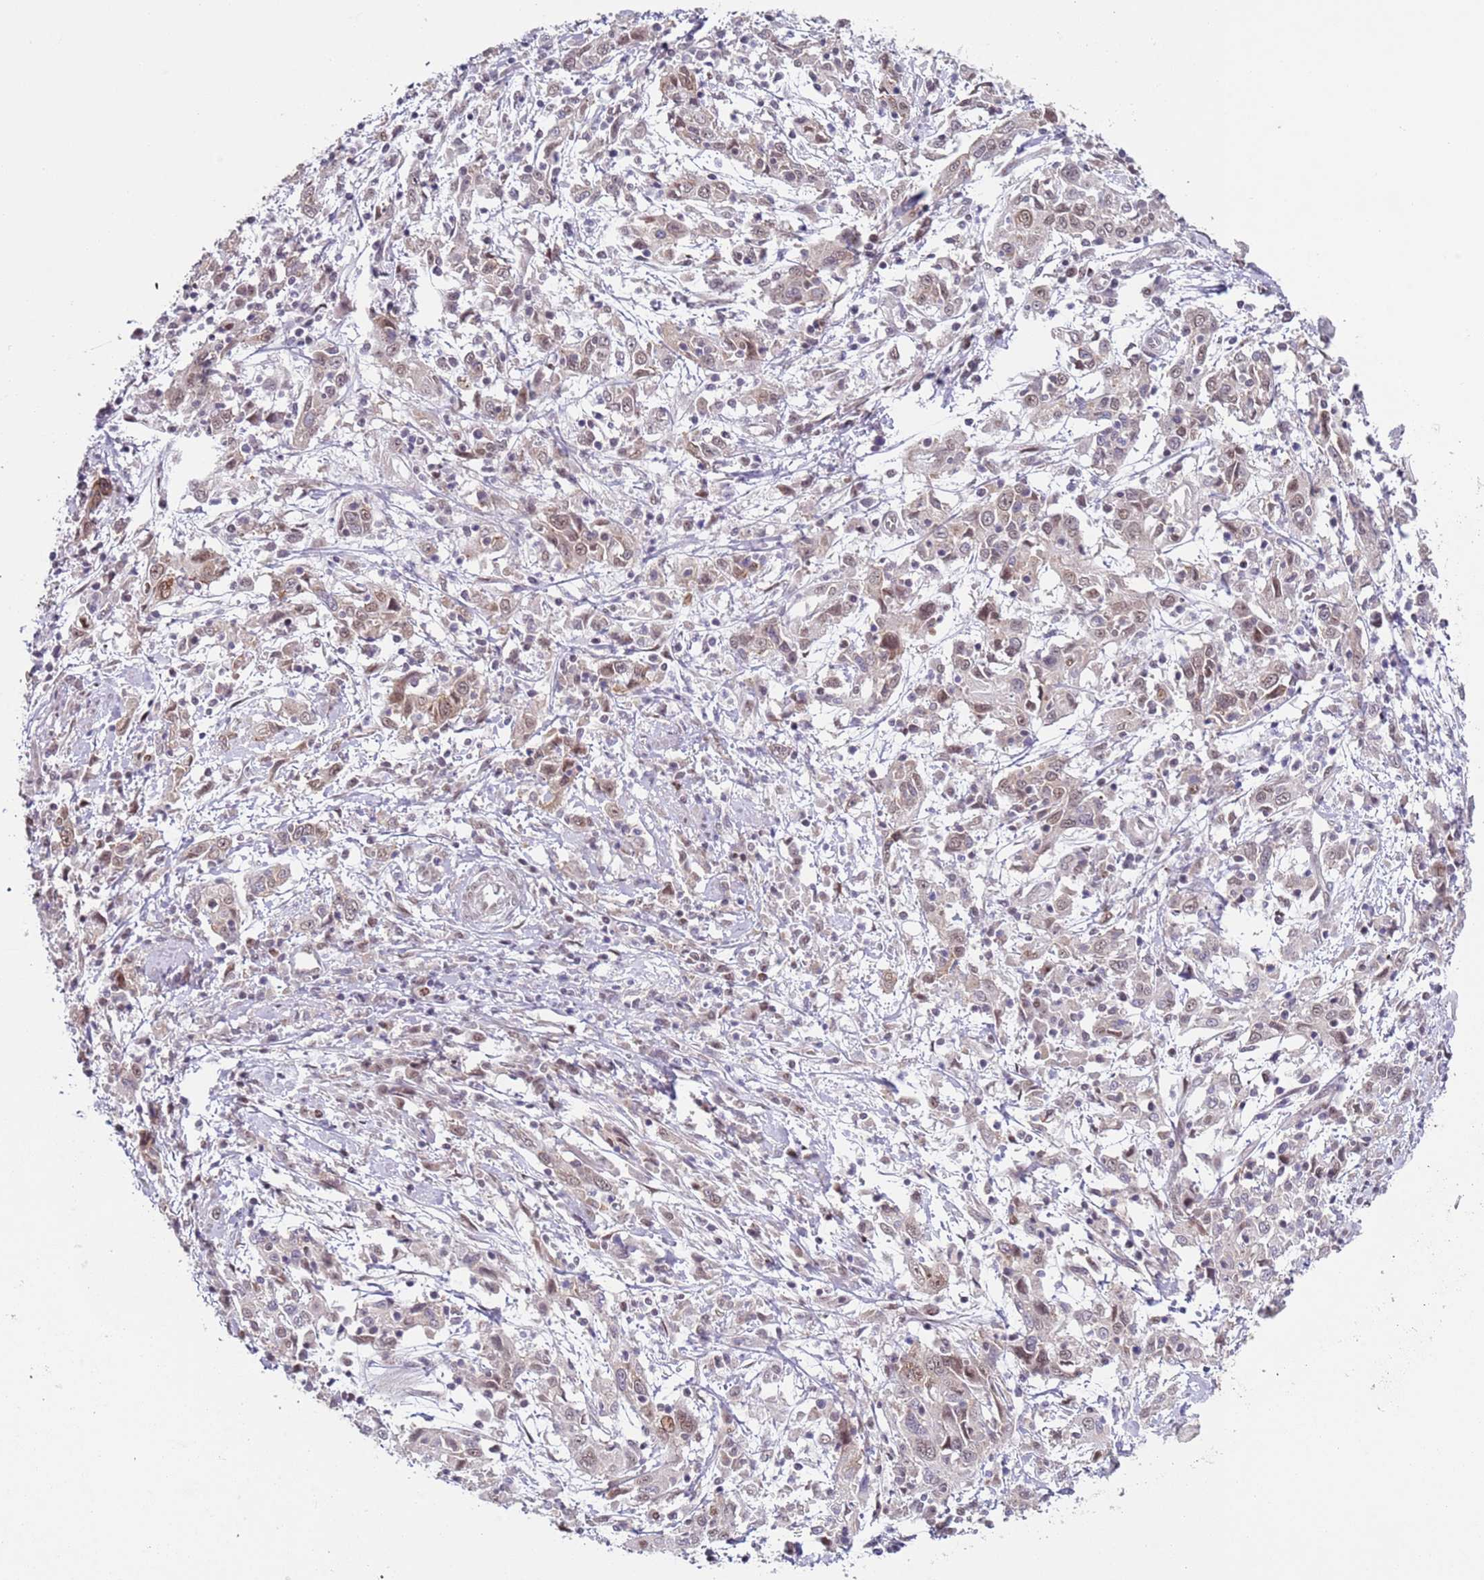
{"staining": {"intensity": "weak", "quantity": "25%-75%", "location": "nuclear"}, "tissue": "cervical cancer", "cell_type": "Tumor cells", "image_type": "cancer", "snomed": [{"axis": "morphology", "description": "Squamous cell carcinoma, NOS"}, {"axis": "topography", "description": "Cervix"}], "caption": "Immunohistochemistry of human cervical squamous cell carcinoma displays low levels of weak nuclear staining in about 25%-75% of tumor cells. Ihc stains the protein in brown and the nuclei are stained blue.", "gene": "SLC25A32", "patient": {"sex": "female", "age": 46}}